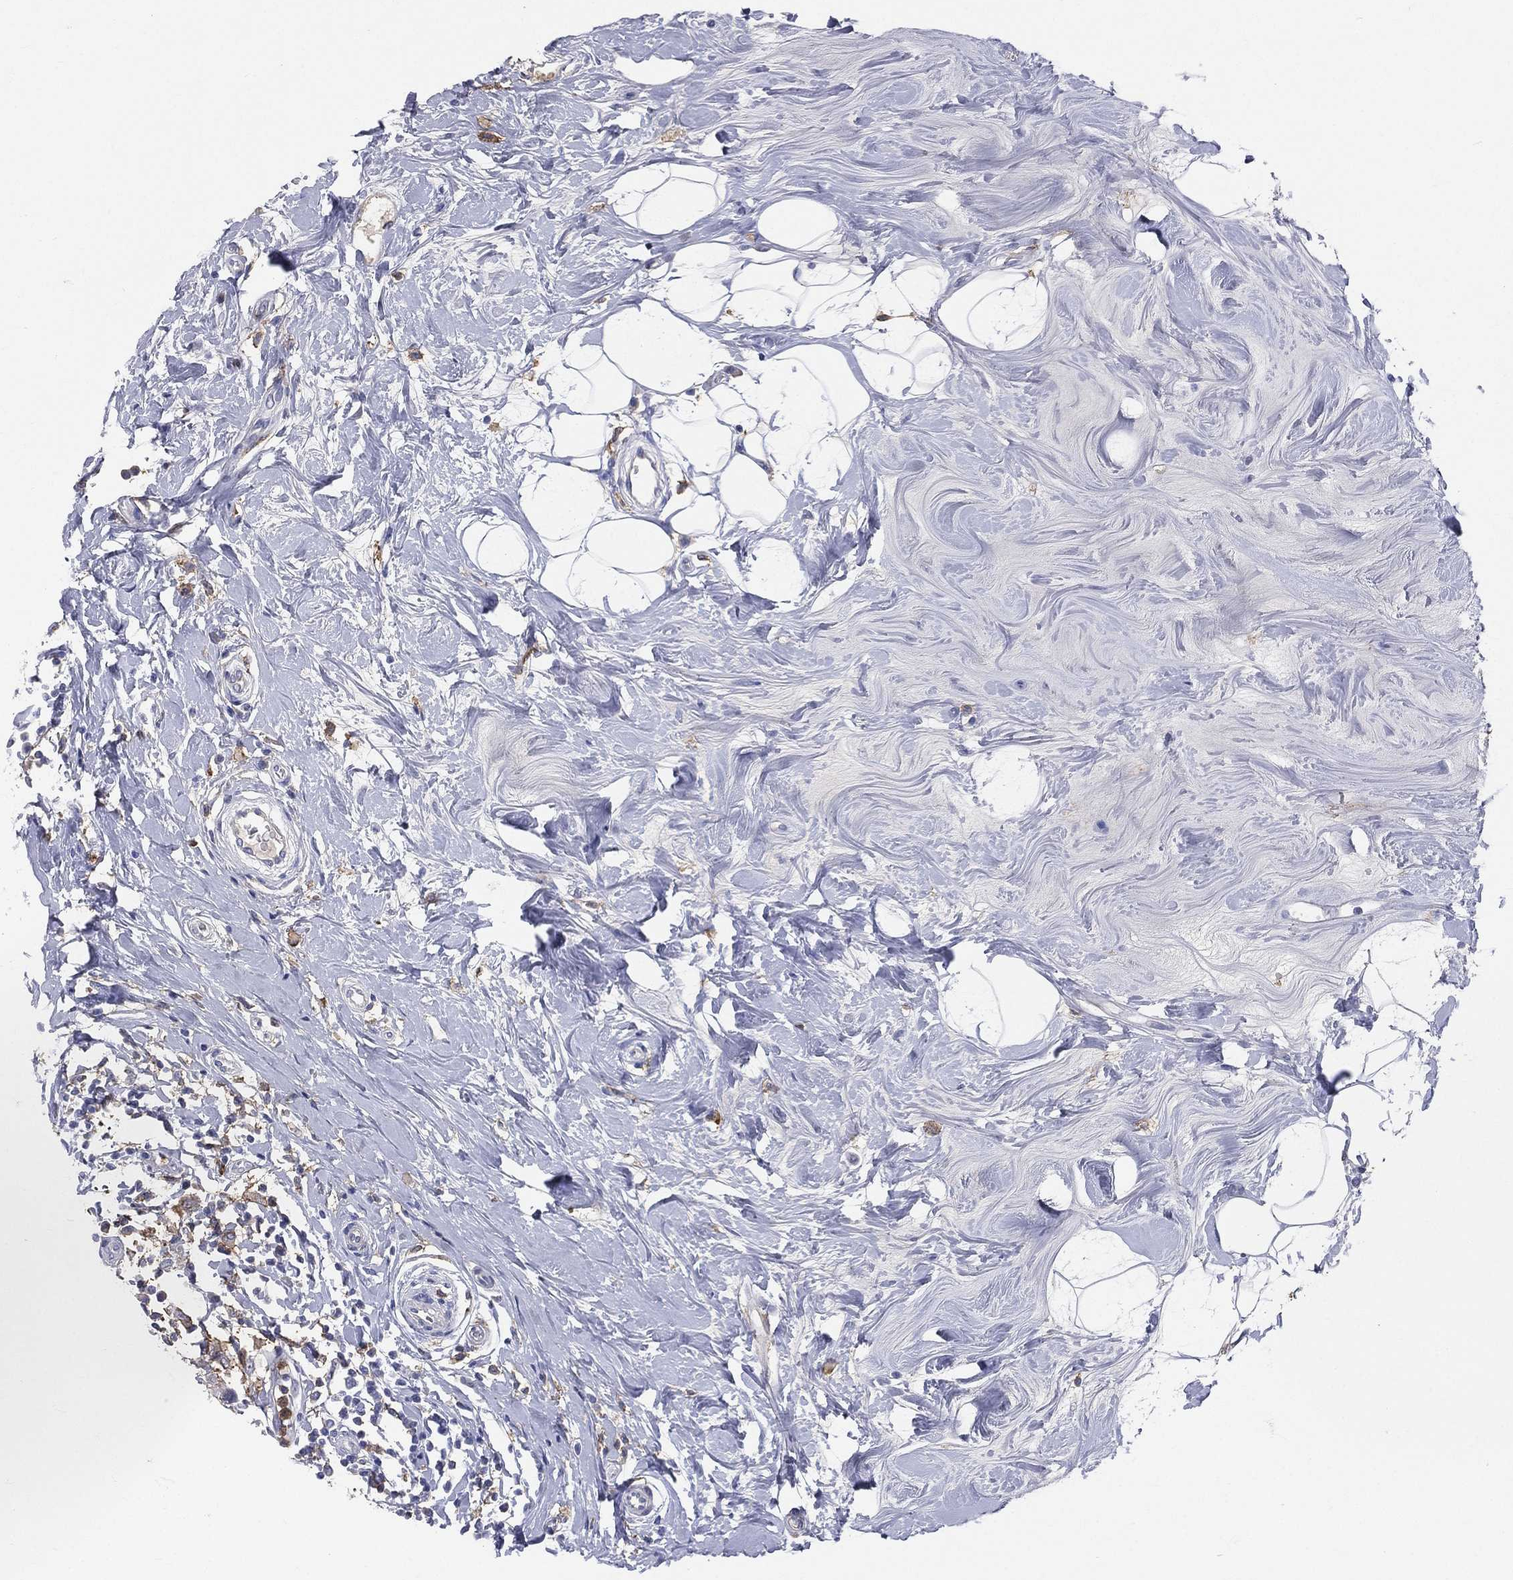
{"staining": {"intensity": "negative", "quantity": "none", "location": "none"}, "tissue": "breast cancer", "cell_type": "Tumor cells", "image_type": "cancer", "snomed": [{"axis": "morphology", "description": "Duct carcinoma"}, {"axis": "topography", "description": "Breast"}], "caption": "This is a photomicrograph of immunohistochemistry (IHC) staining of breast cancer (invasive ductal carcinoma), which shows no expression in tumor cells. The staining is performed using DAB brown chromogen with nuclei counter-stained in using hematoxylin.", "gene": "CD33", "patient": {"sex": "female", "age": 27}}